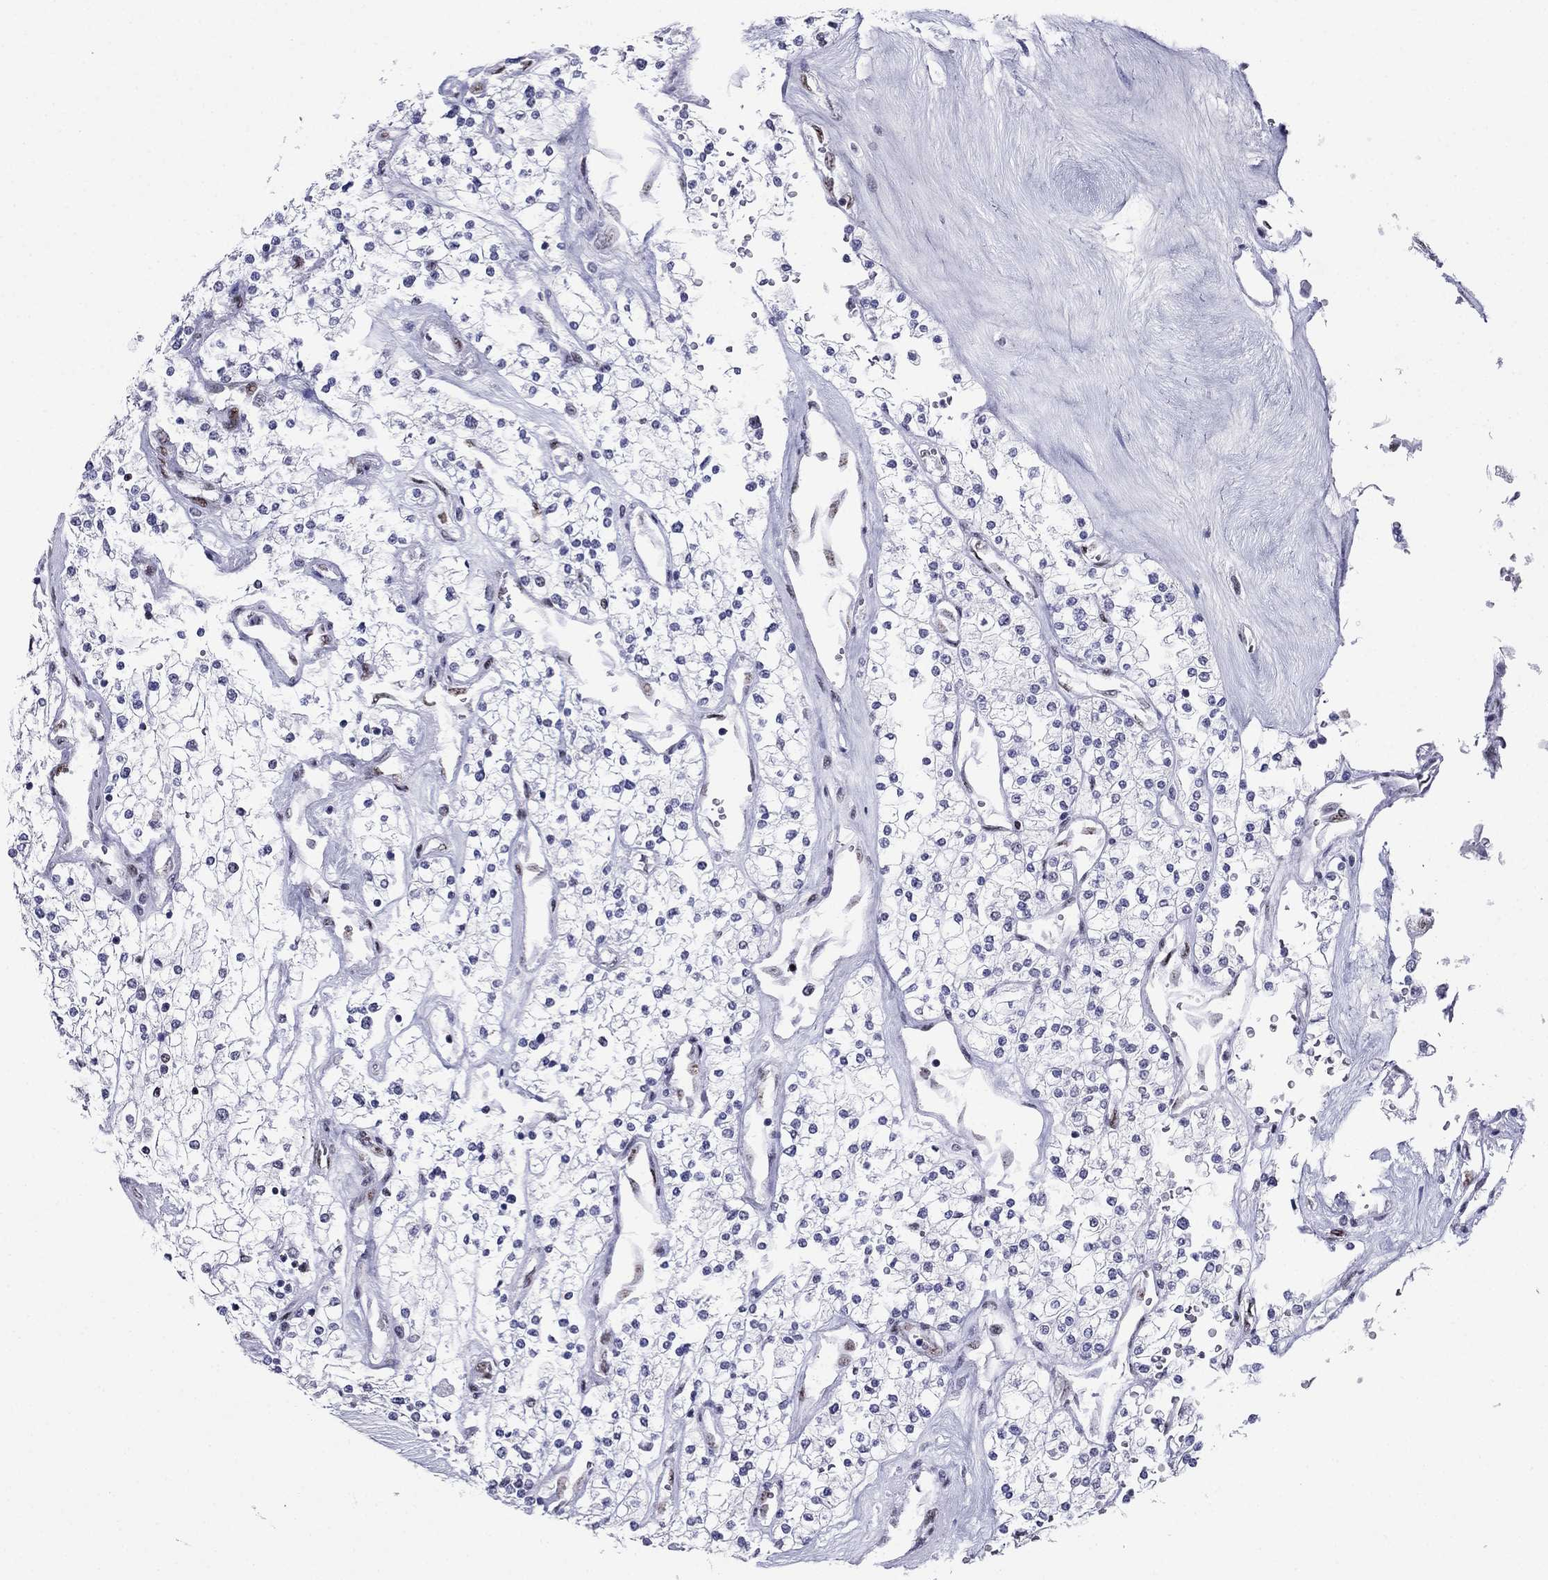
{"staining": {"intensity": "negative", "quantity": "none", "location": "none"}, "tissue": "renal cancer", "cell_type": "Tumor cells", "image_type": "cancer", "snomed": [{"axis": "morphology", "description": "Adenocarcinoma, NOS"}, {"axis": "topography", "description": "Kidney"}], "caption": "The image demonstrates no significant positivity in tumor cells of adenocarcinoma (renal).", "gene": "PPM1G", "patient": {"sex": "male", "age": 80}}